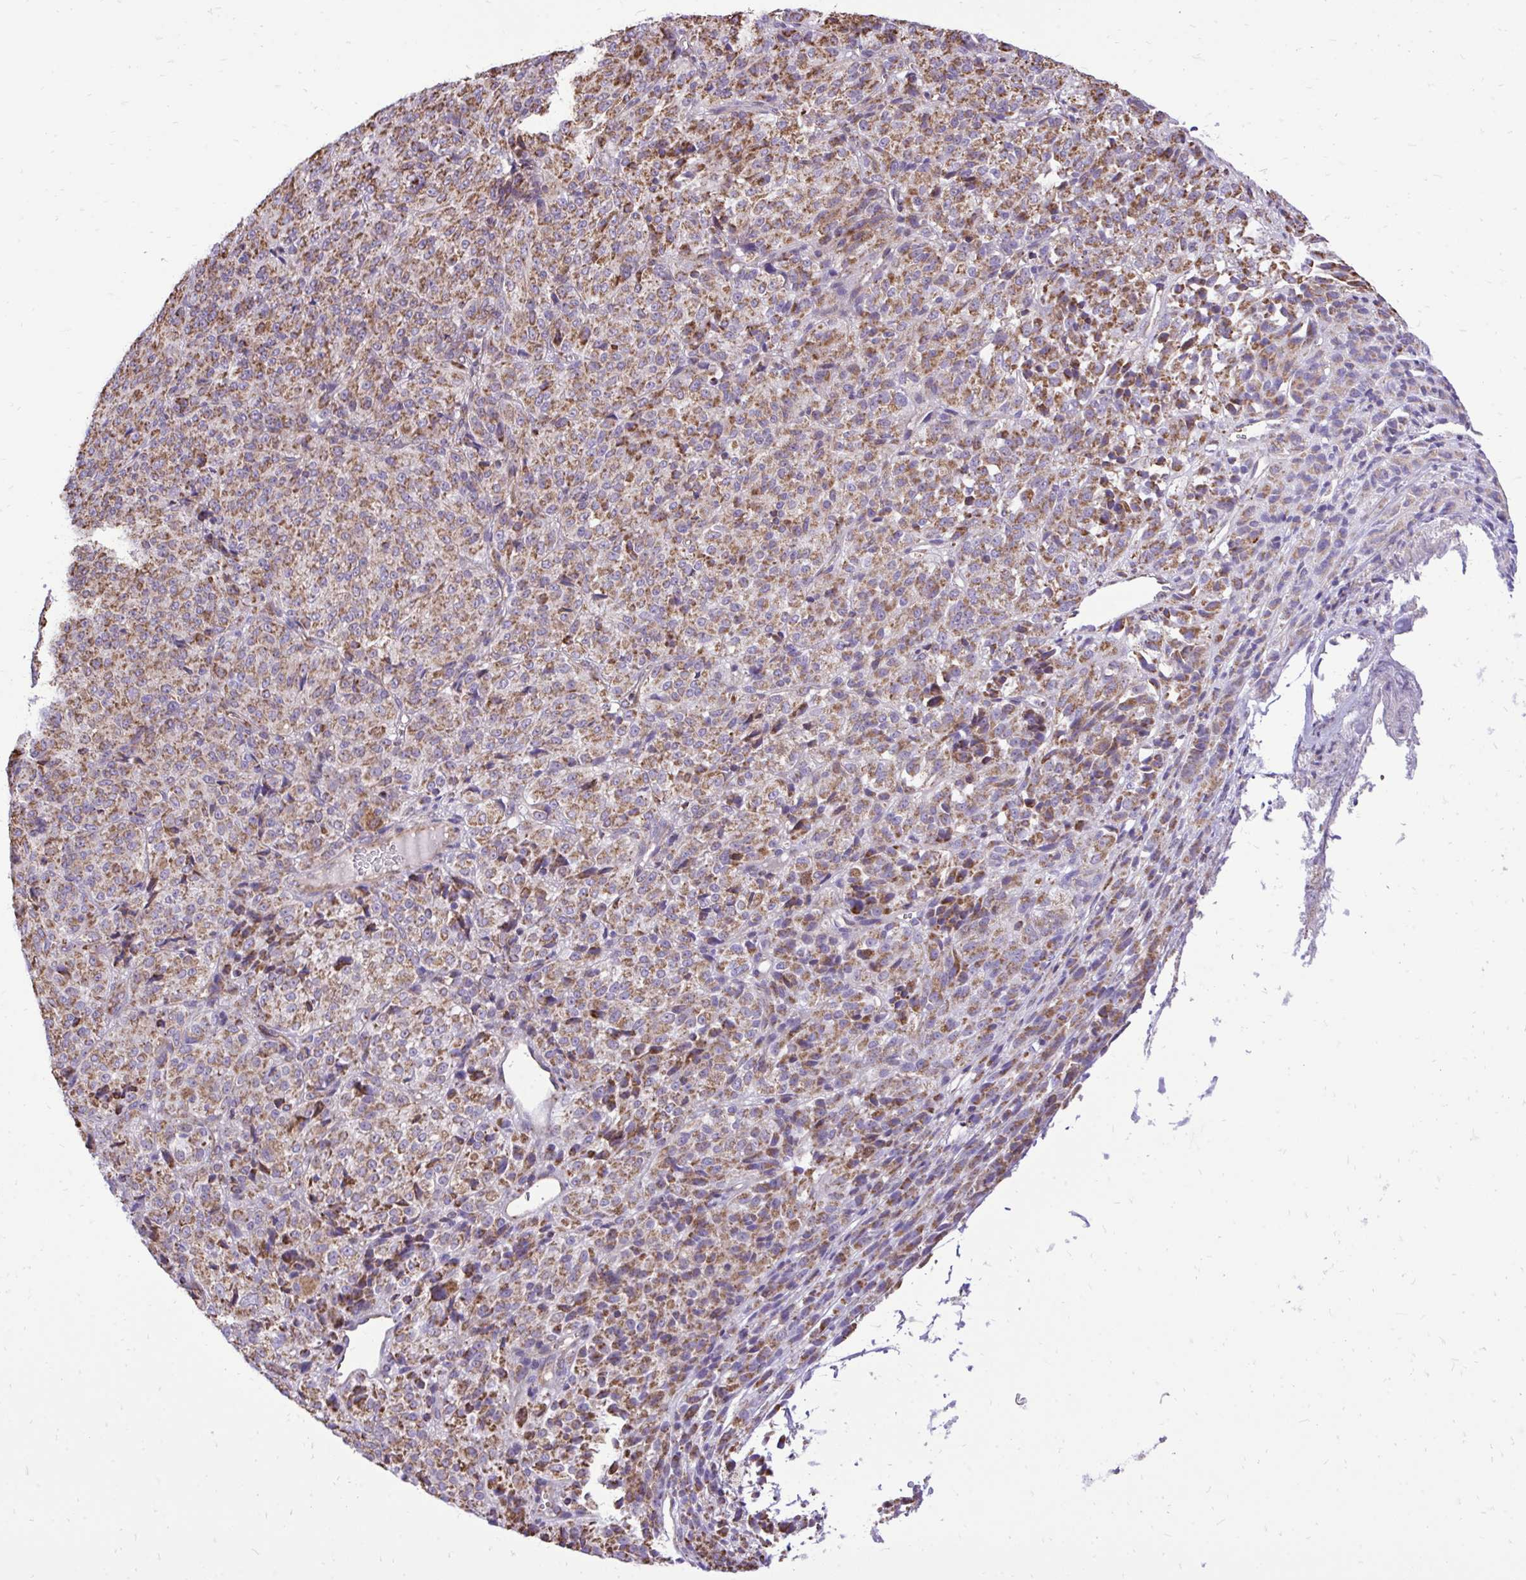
{"staining": {"intensity": "moderate", "quantity": ">75%", "location": "cytoplasmic/membranous"}, "tissue": "melanoma", "cell_type": "Tumor cells", "image_type": "cancer", "snomed": [{"axis": "morphology", "description": "Malignant melanoma, Metastatic site"}, {"axis": "topography", "description": "Brain"}], "caption": "IHC of human melanoma reveals medium levels of moderate cytoplasmic/membranous expression in approximately >75% of tumor cells.", "gene": "UBE2C", "patient": {"sex": "female", "age": 56}}